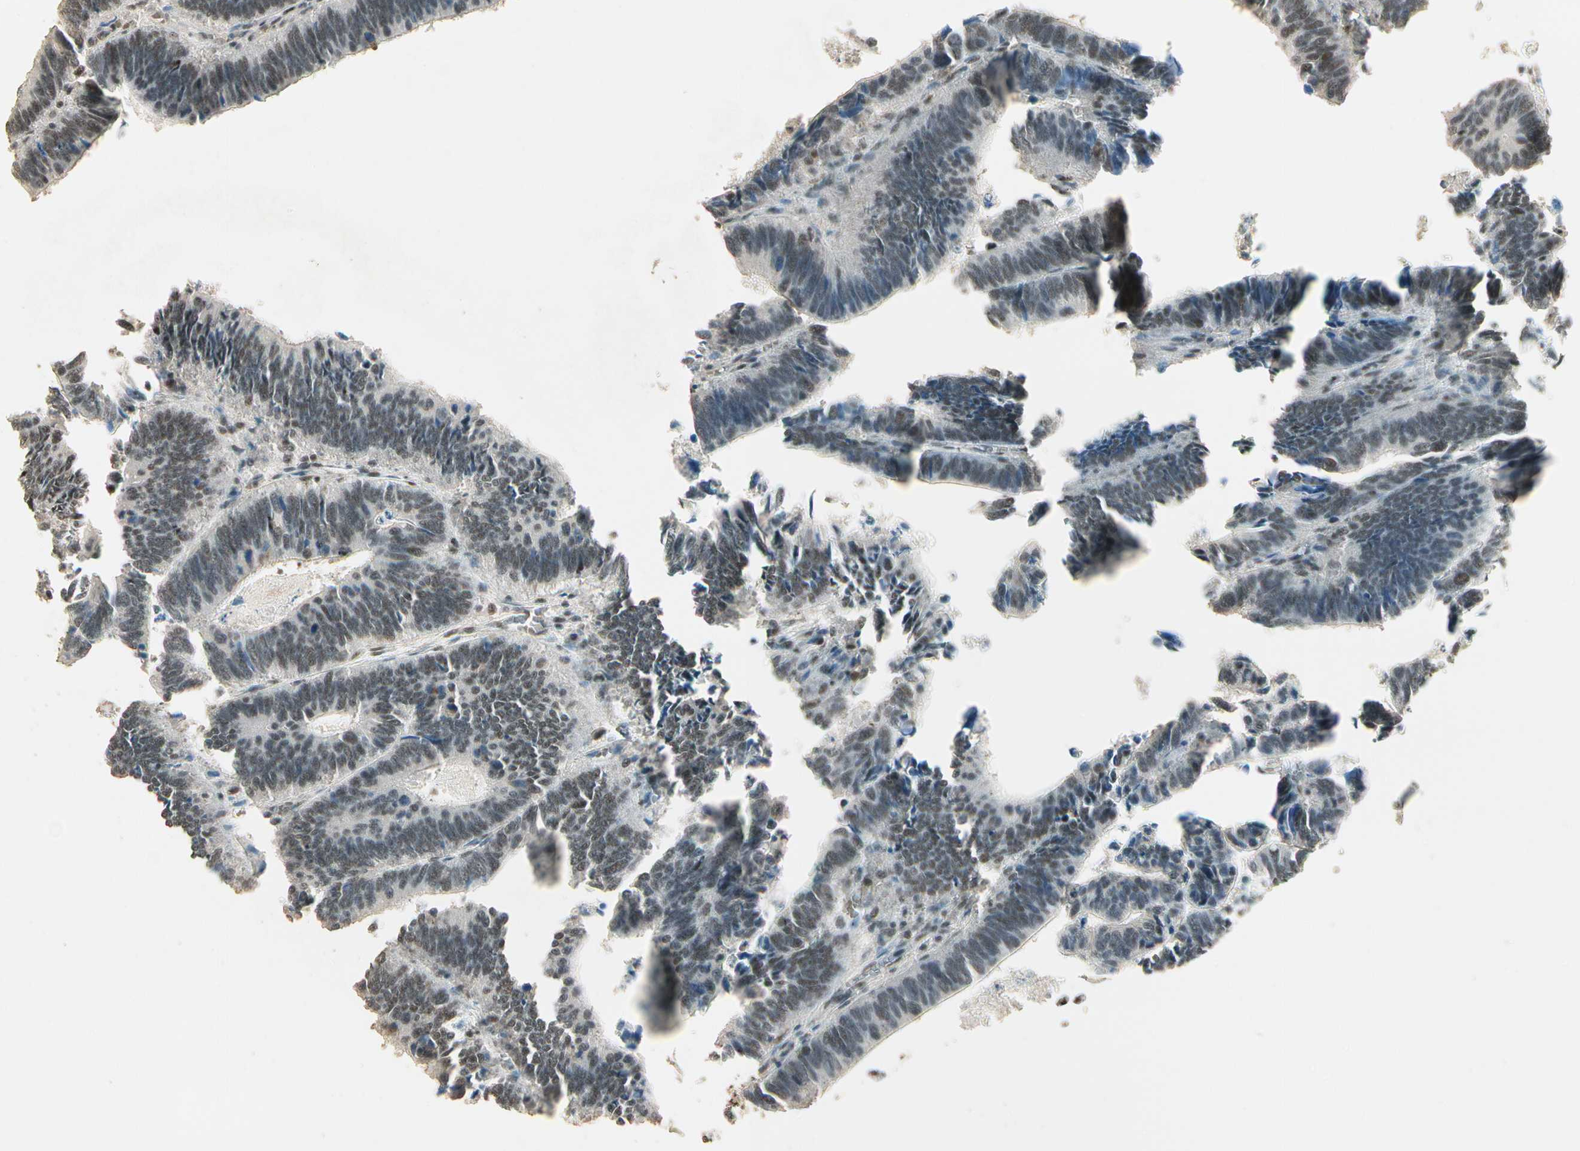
{"staining": {"intensity": "weak", "quantity": "25%-75%", "location": "nuclear"}, "tissue": "colorectal cancer", "cell_type": "Tumor cells", "image_type": "cancer", "snomed": [{"axis": "morphology", "description": "Adenocarcinoma, NOS"}, {"axis": "topography", "description": "Colon"}], "caption": "Colorectal cancer tissue demonstrates weak nuclear positivity in approximately 25%-75% of tumor cells, visualized by immunohistochemistry.", "gene": "RBM25", "patient": {"sex": "male", "age": 72}}